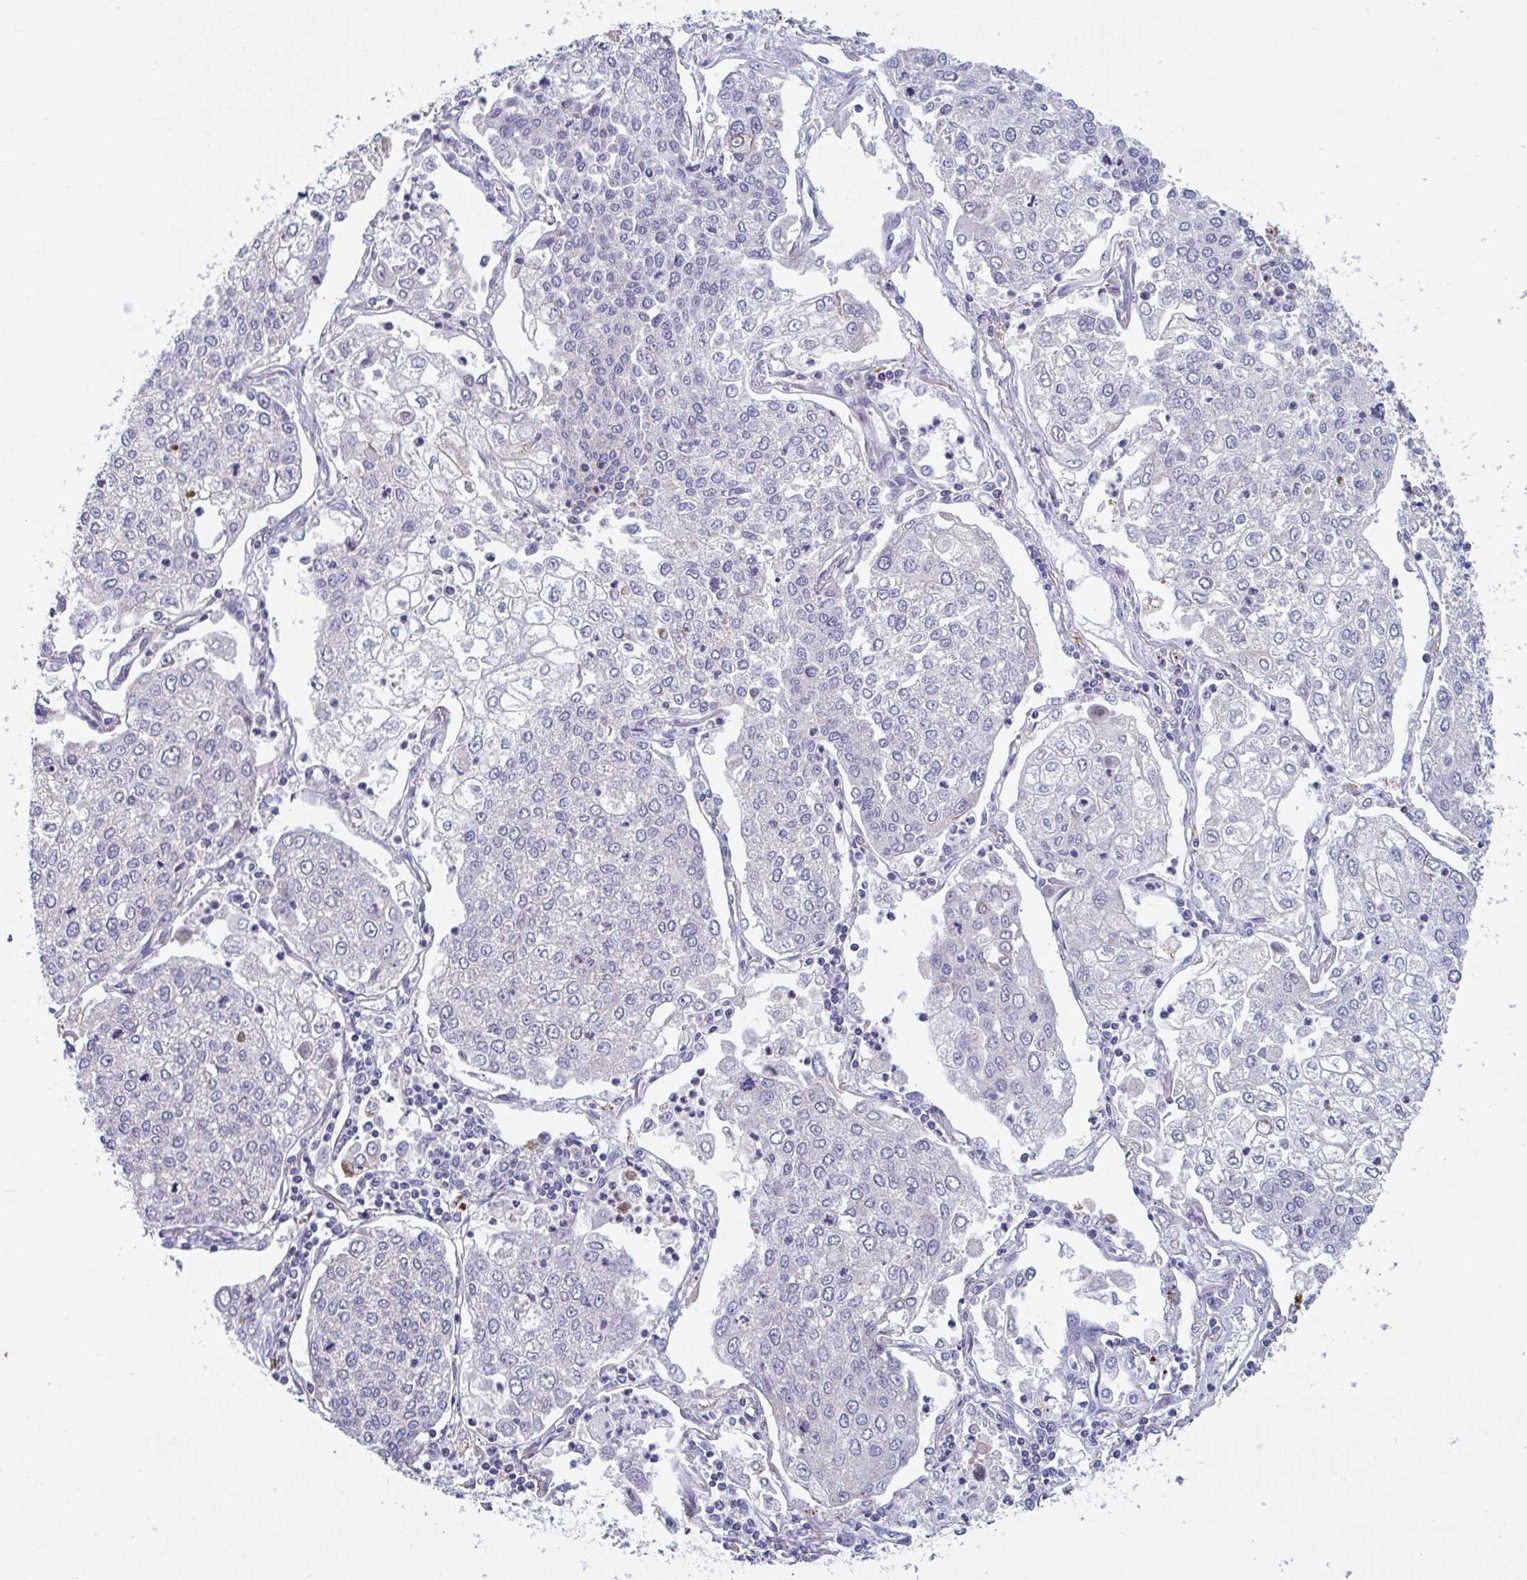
{"staining": {"intensity": "negative", "quantity": "none", "location": "none"}, "tissue": "lung cancer", "cell_type": "Tumor cells", "image_type": "cancer", "snomed": [{"axis": "morphology", "description": "Squamous cell carcinoma, NOS"}, {"axis": "topography", "description": "Lung"}], "caption": "A high-resolution micrograph shows IHC staining of lung squamous cell carcinoma, which exhibits no significant expression in tumor cells.", "gene": "BCAT2", "patient": {"sex": "male", "age": 74}}